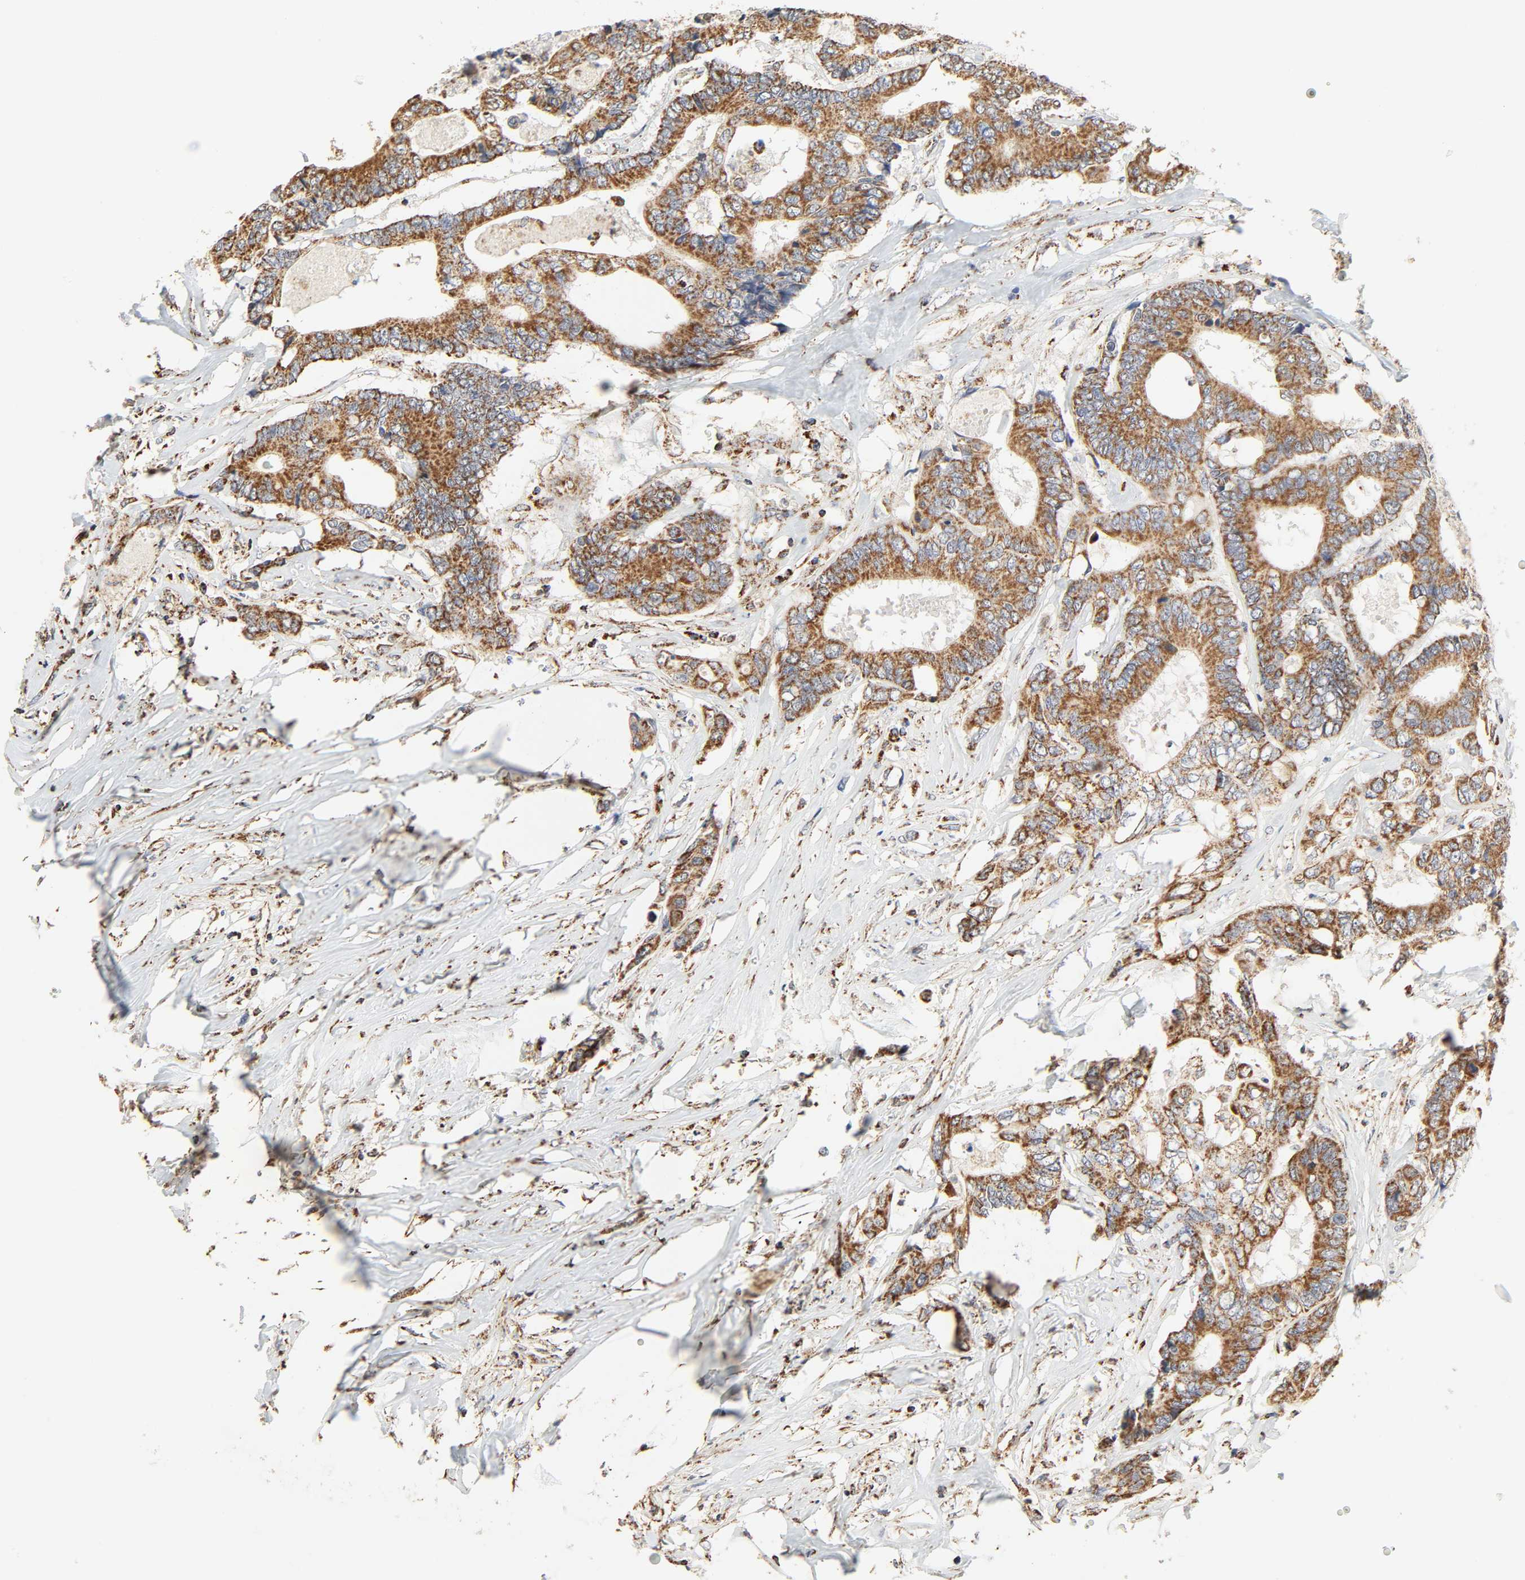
{"staining": {"intensity": "moderate", "quantity": ">75%", "location": "cytoplasmic/membranous"}, "tissue": "colorectal cancer", "cell_type": "Tumor cells", "image_type": "cancer", "snomed": [{"axis": "morphology", "description": "Adenocarcinoma, NOS"}, {"axis": "topography", "description": "Rectum"}], "caption": "IHC of human colorectal cancer (adenocarcinoma) displays medium levels of moderate cytoplasmic/membranous expression in about >75% of tumor cells.", "gene": "ZMAT5", "patient": {"sex": "male", "age": 55}}